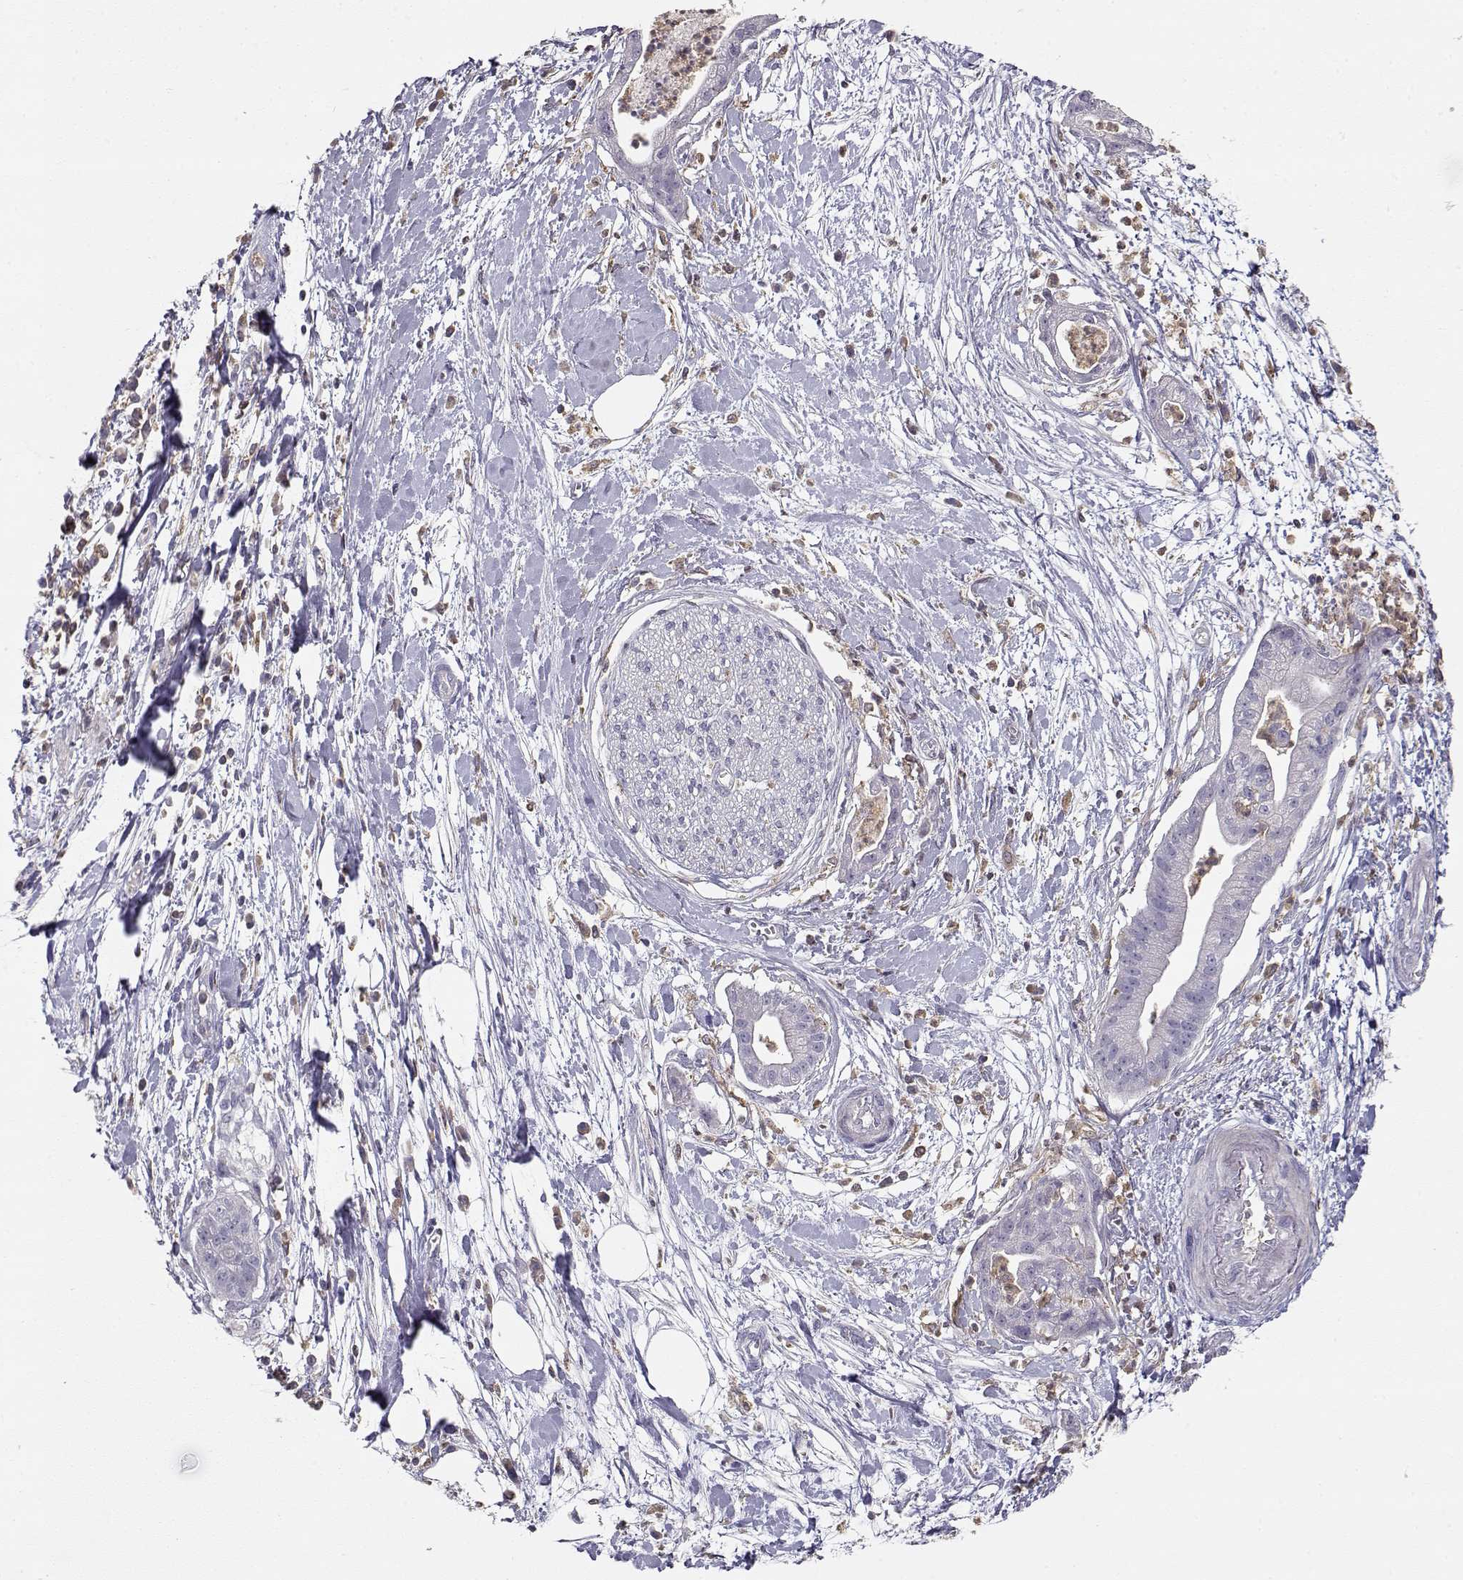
{"staining": {"intensity": "negative", "quantity": "none", "location": "none"}, "tissue": "pancreatic cancer", "cell_type": "Tumor cells", "image_type": "cancer", "snomed": [{"axis": "morphology", "description": "Normal tissue, NOS"}, {"axis": "morphology", "description": "Adenocarcinoma, NOS"}, {"axis": "topography", "description": "Lymph node"}, {"axis": "topography", "description": "Pancreas"}], "caption": "A histopathology image of human pancreatic cancer is negative for staining in tumor cells.", "gene": "VAV1", "patient": {"sex": "female", "age": 58}}